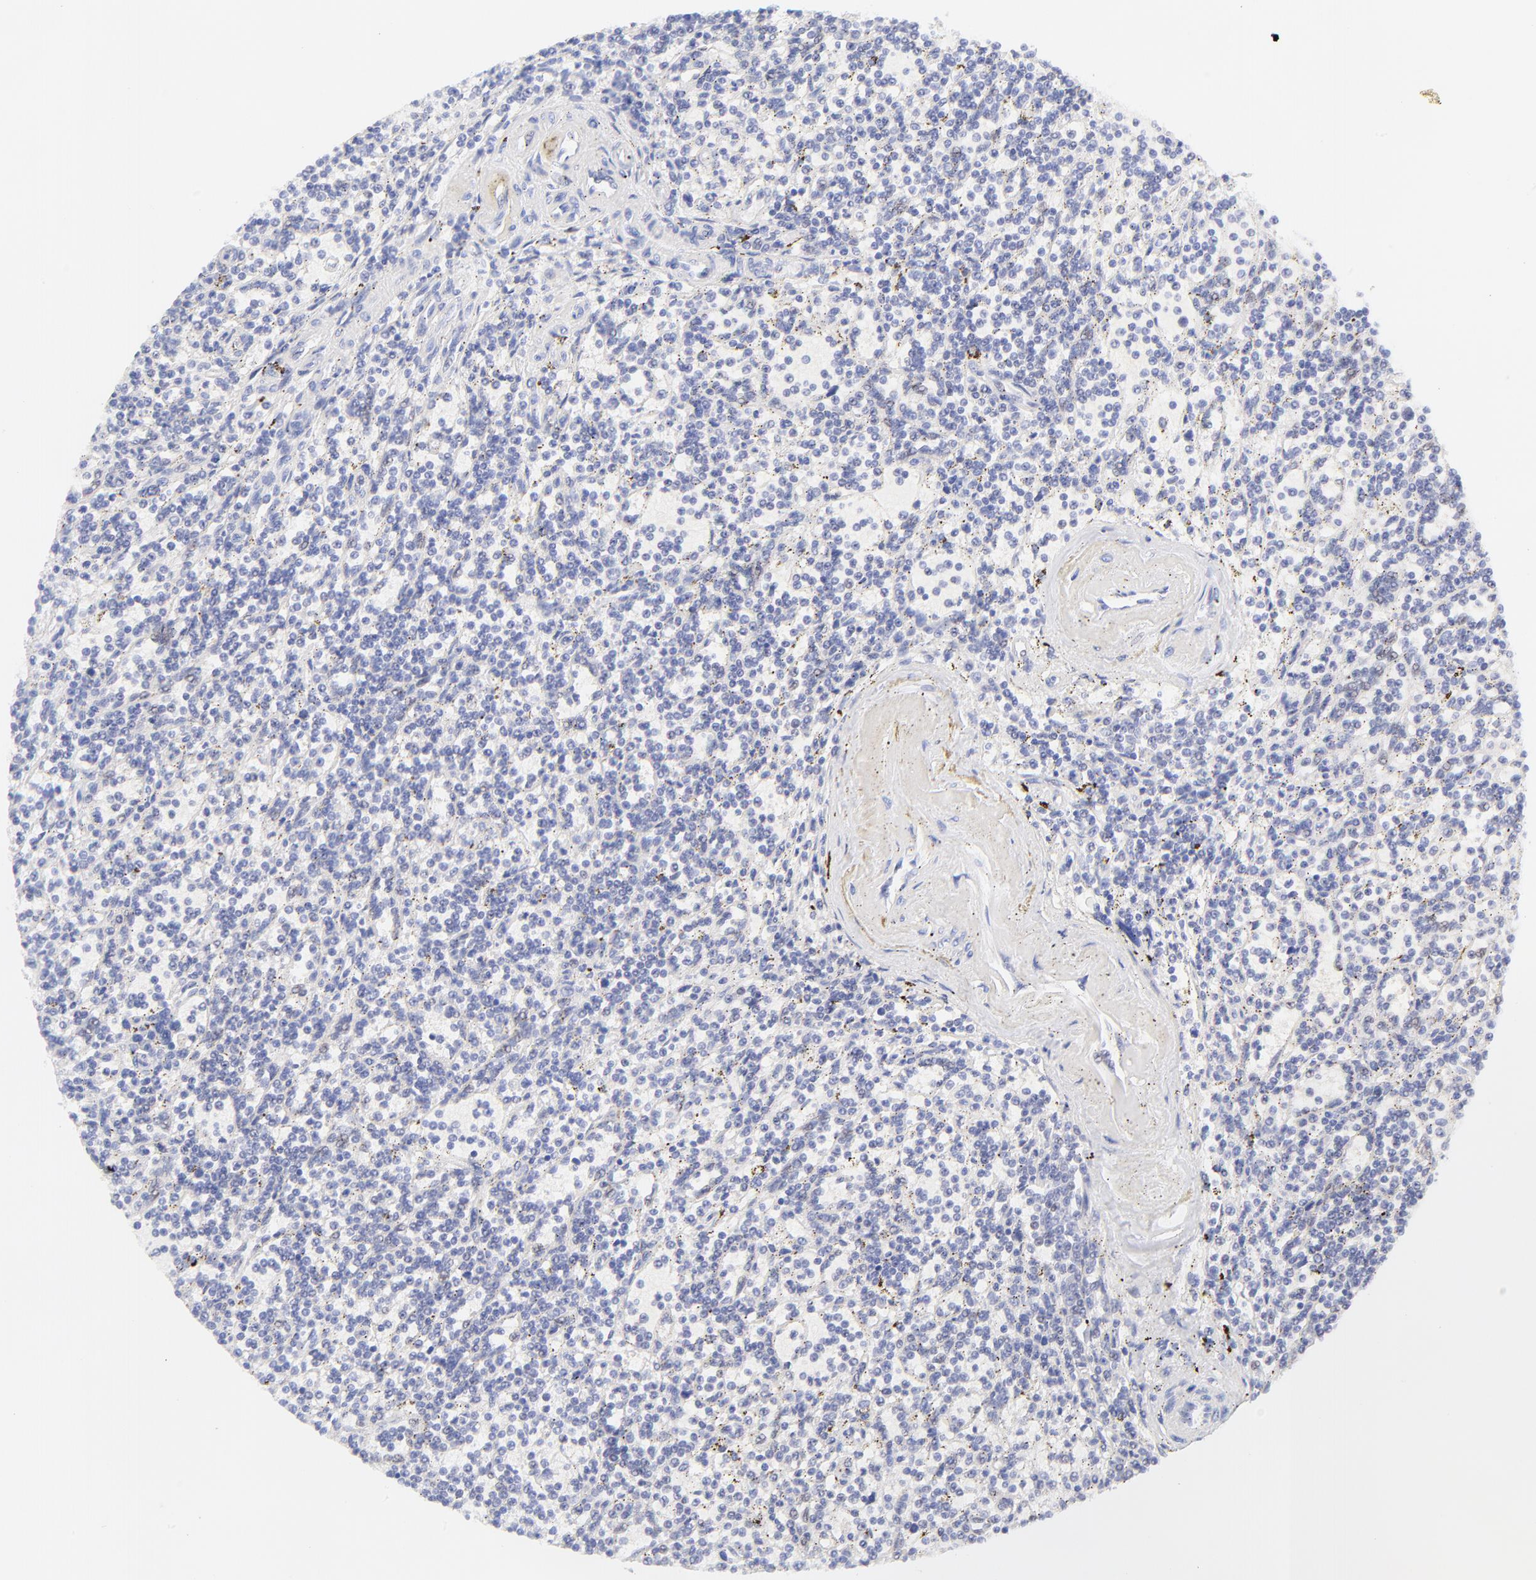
{"staining": {"intensity": "negative", "quantity": "none", "location": "none"}, "tissue": "lymphoma", "cell_type": "Tumor cells", "image_type": "cancer", "snomed": [{"axis": "morphology", "description": "Malignant lymphoma, non-Hodgkin's type, Low grade"}, {"axis": "topography", "description": "Spleen"}], "caption": "Tumor cells show no significant protein positivity in malignant lymphoma, non-Hodgkin's type (low-grade).", "gene": "PBDC1", "patient": {"sex": "male", "age": 73}}